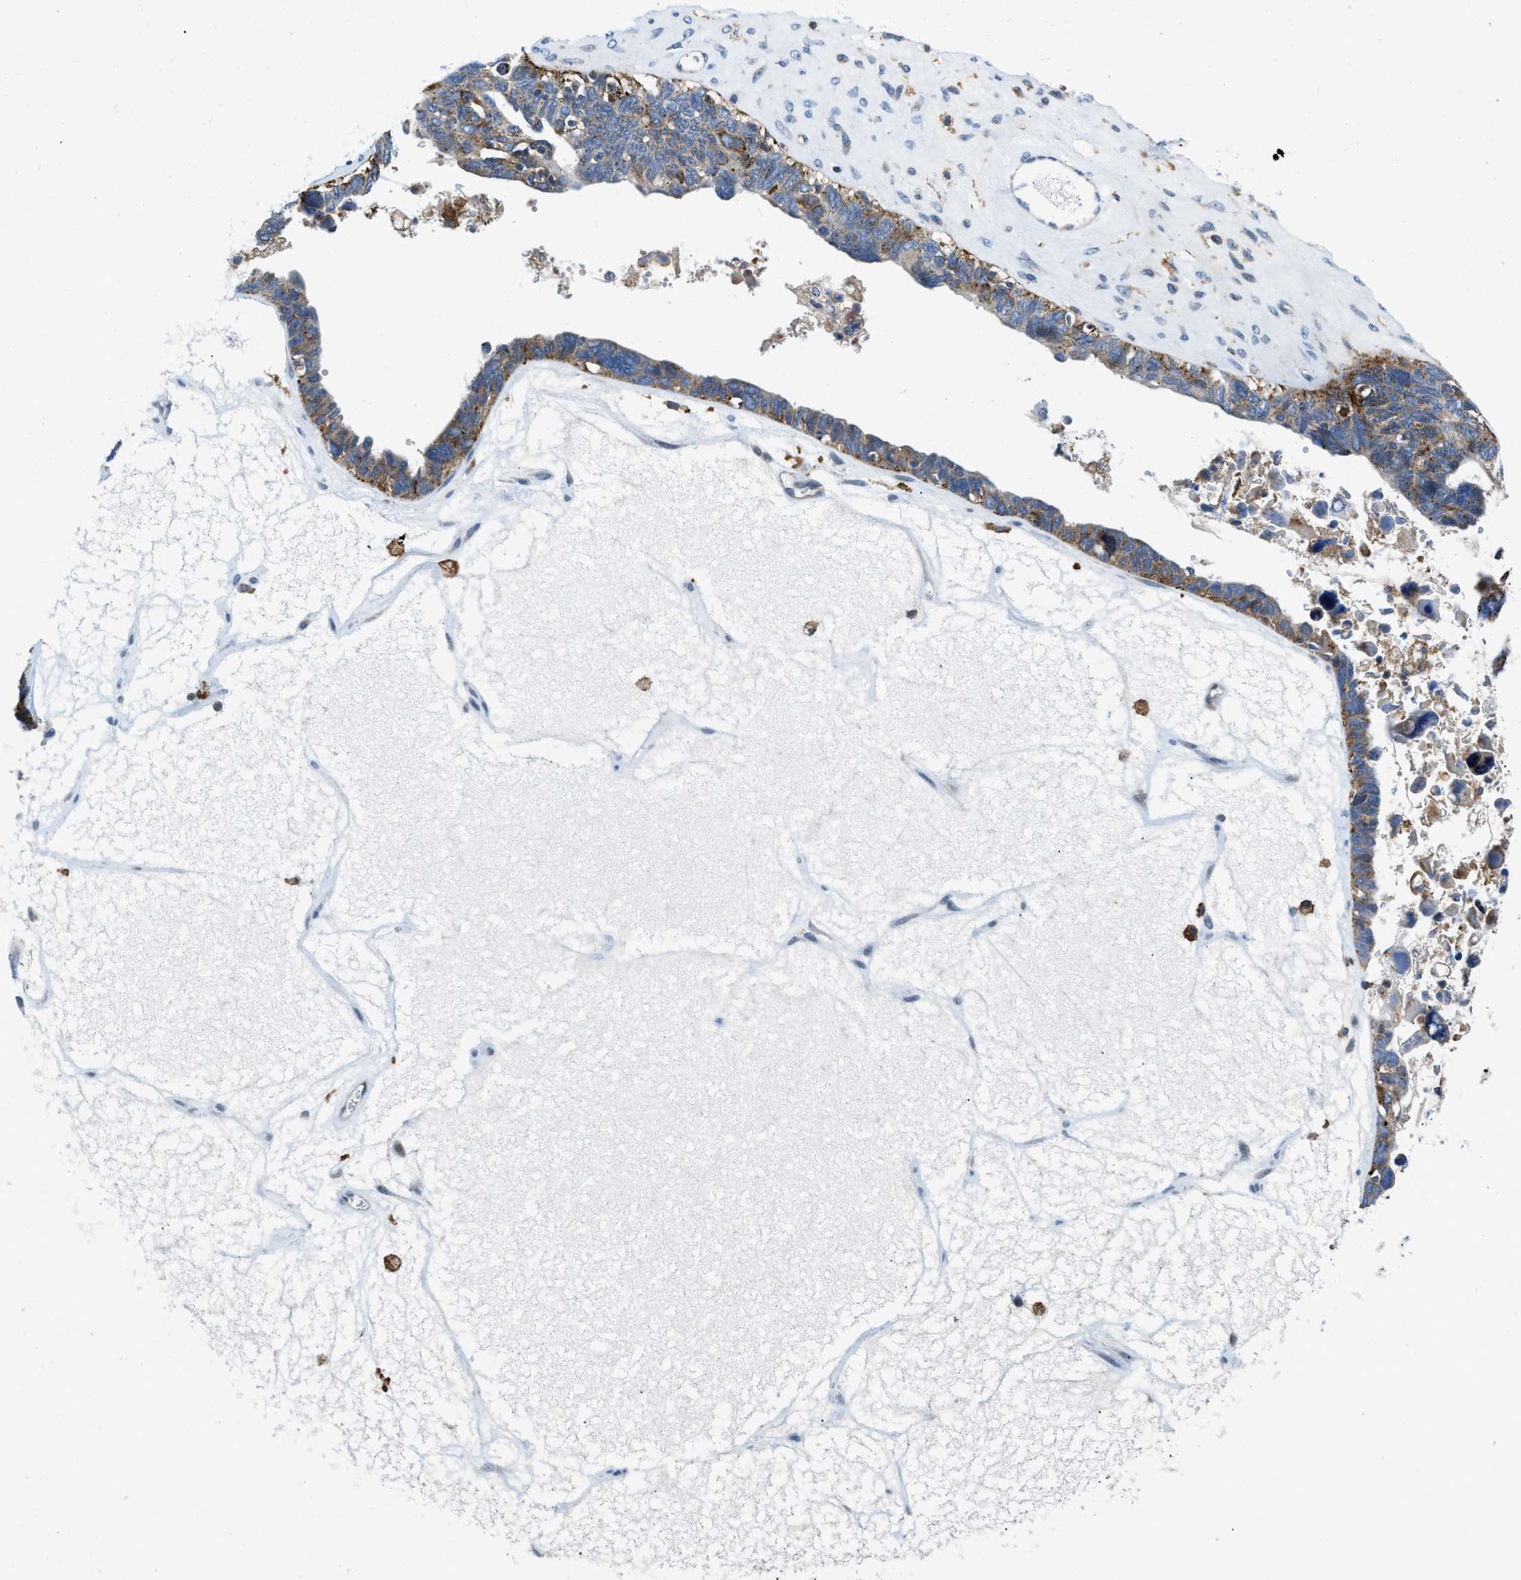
{"staining": {"intensity": "moderate", "quantity": ">75%", "location": "cytoplasmic/membranous"}, "tissue": "ovarian cancer", "cell_type": "Tumor cells", "image_type": "cancer", "snomed": [{"axis": "morphology", "description": "Cystadenocarcinoma, serous, NOS"}, {"axis": "topography", "description": "Ovary"}], "caption": "This histopathology image exhibits IHC staining of ovarian cancer (serous cystadenocarcinoma), with medium moderate cytoplasmic/membranous positivity in about >75% of tumor cells.", "gene": "ENPP4", "patient": {"sex": "female", "age": 79}}